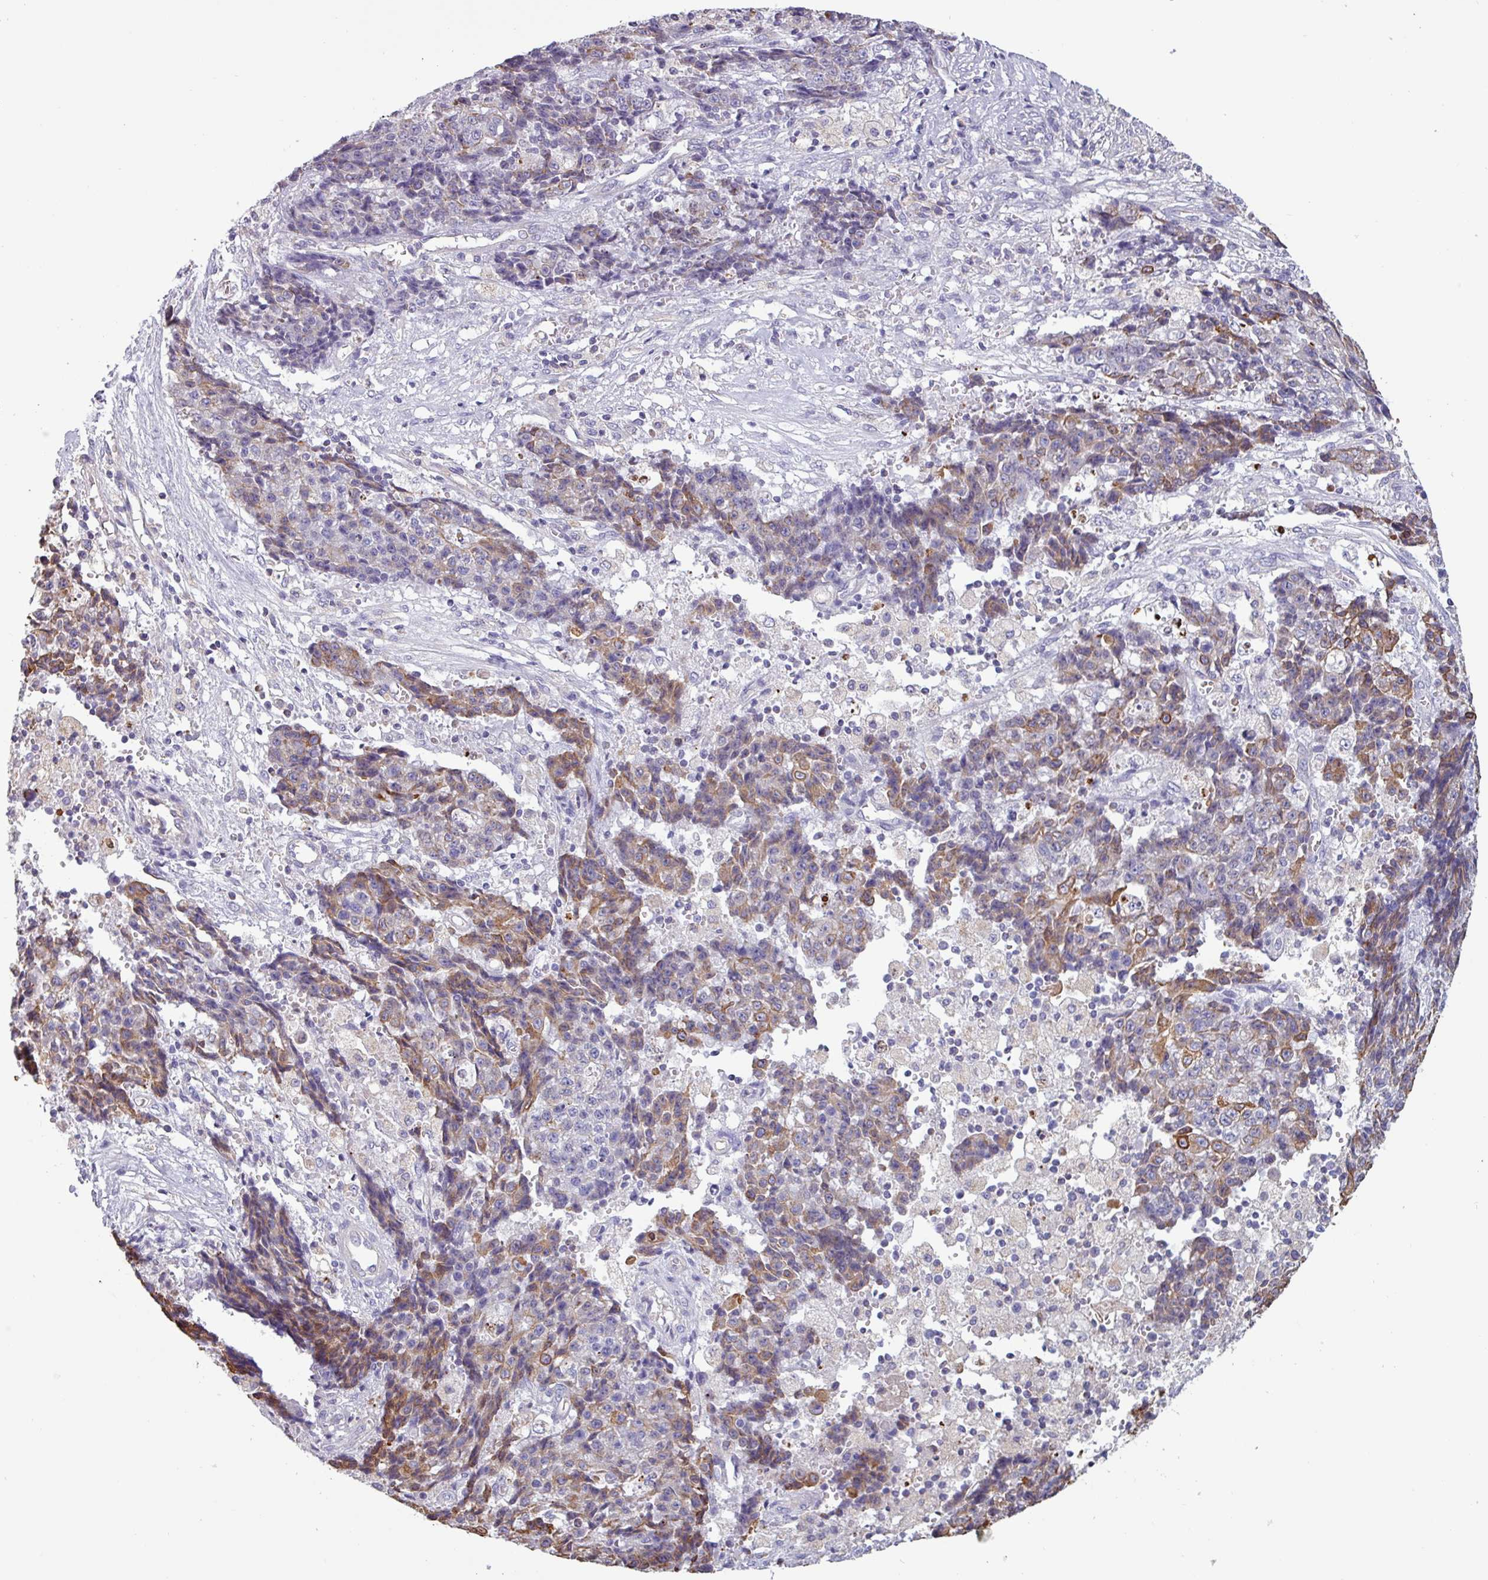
{"staining": {"intensity": "moderate", "quantity": "<25%", "location": "cytoplasmic/membranous"}, "tissue": "ovarian cancer", "cell_type": "Tumor cells", "image_type": "cancer", "snomed": [{"axis": "morphology", "description": "Carcinoma, endometroid"}, {"axis": "topography", "description": "Ovary"}], "caption": "Moderate cytoplasmic/membranous protein expression is present in approximately <25% of tumor cells in ovarian cancer (endometroid carcinoma).", "gene": "CAMK1", "patient": {"sex": "female", "age": 42}}